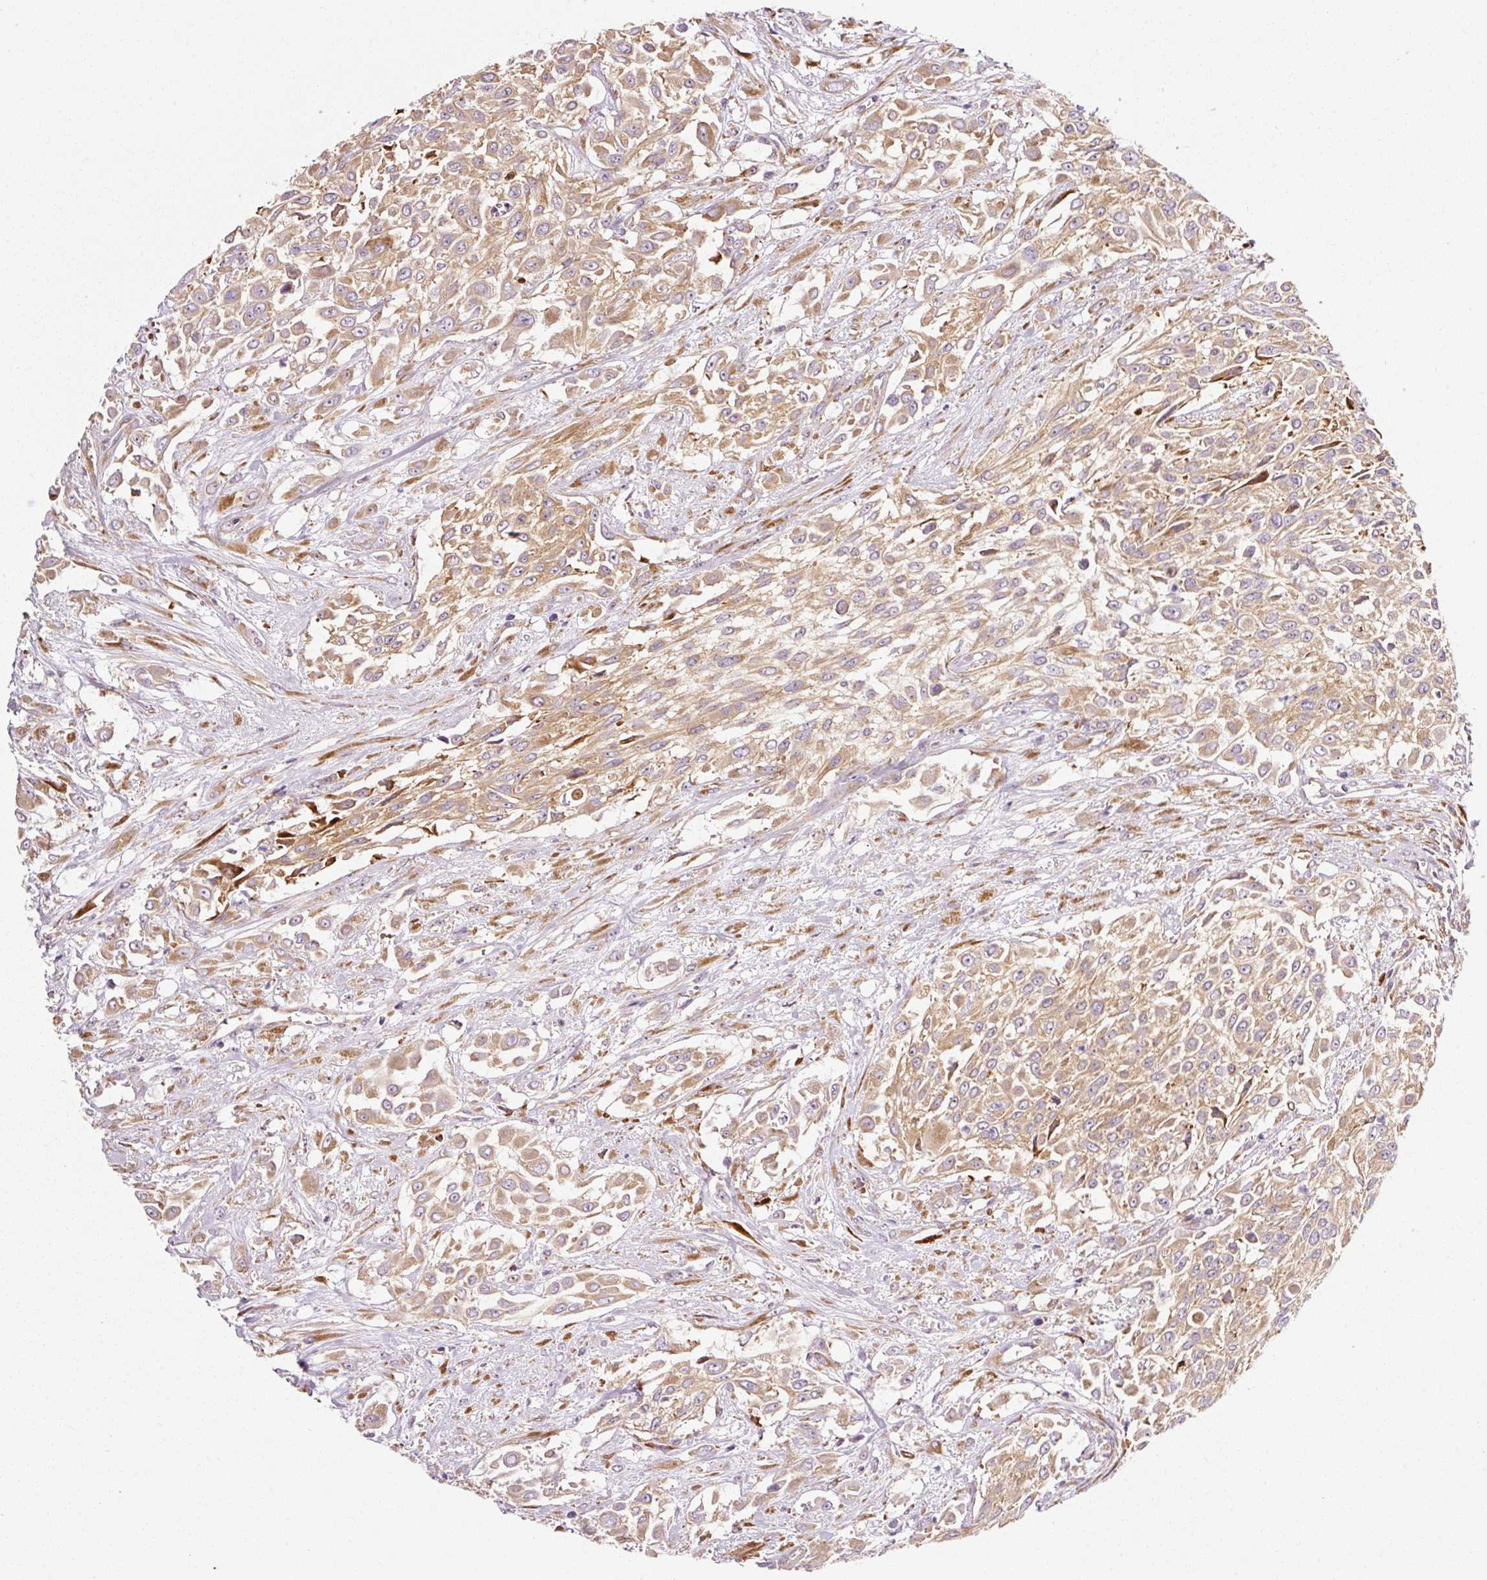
{"staining": {"intensity": "moderate", "quantity": ">75%", "location": "cytoplasmic/membranous"}, "tissue": "urothelial cancer", "cell_type": "Tumor cells", "image_type": "cancer", "snomed": [{"axis": "morphology", "description": "Urothelial carcinoma, High grade"}, {"axis": "topography", "description": "Urinary bladder"}], "caption": "Immunohistochemical staining of human high-grade urothelial carcinoma reveals moderate cytoplasmic/membranous protein positivity in about >75% of tumor cells.", "gene": "RPL10A", "patient": {"sex": "male", "age": 57}}